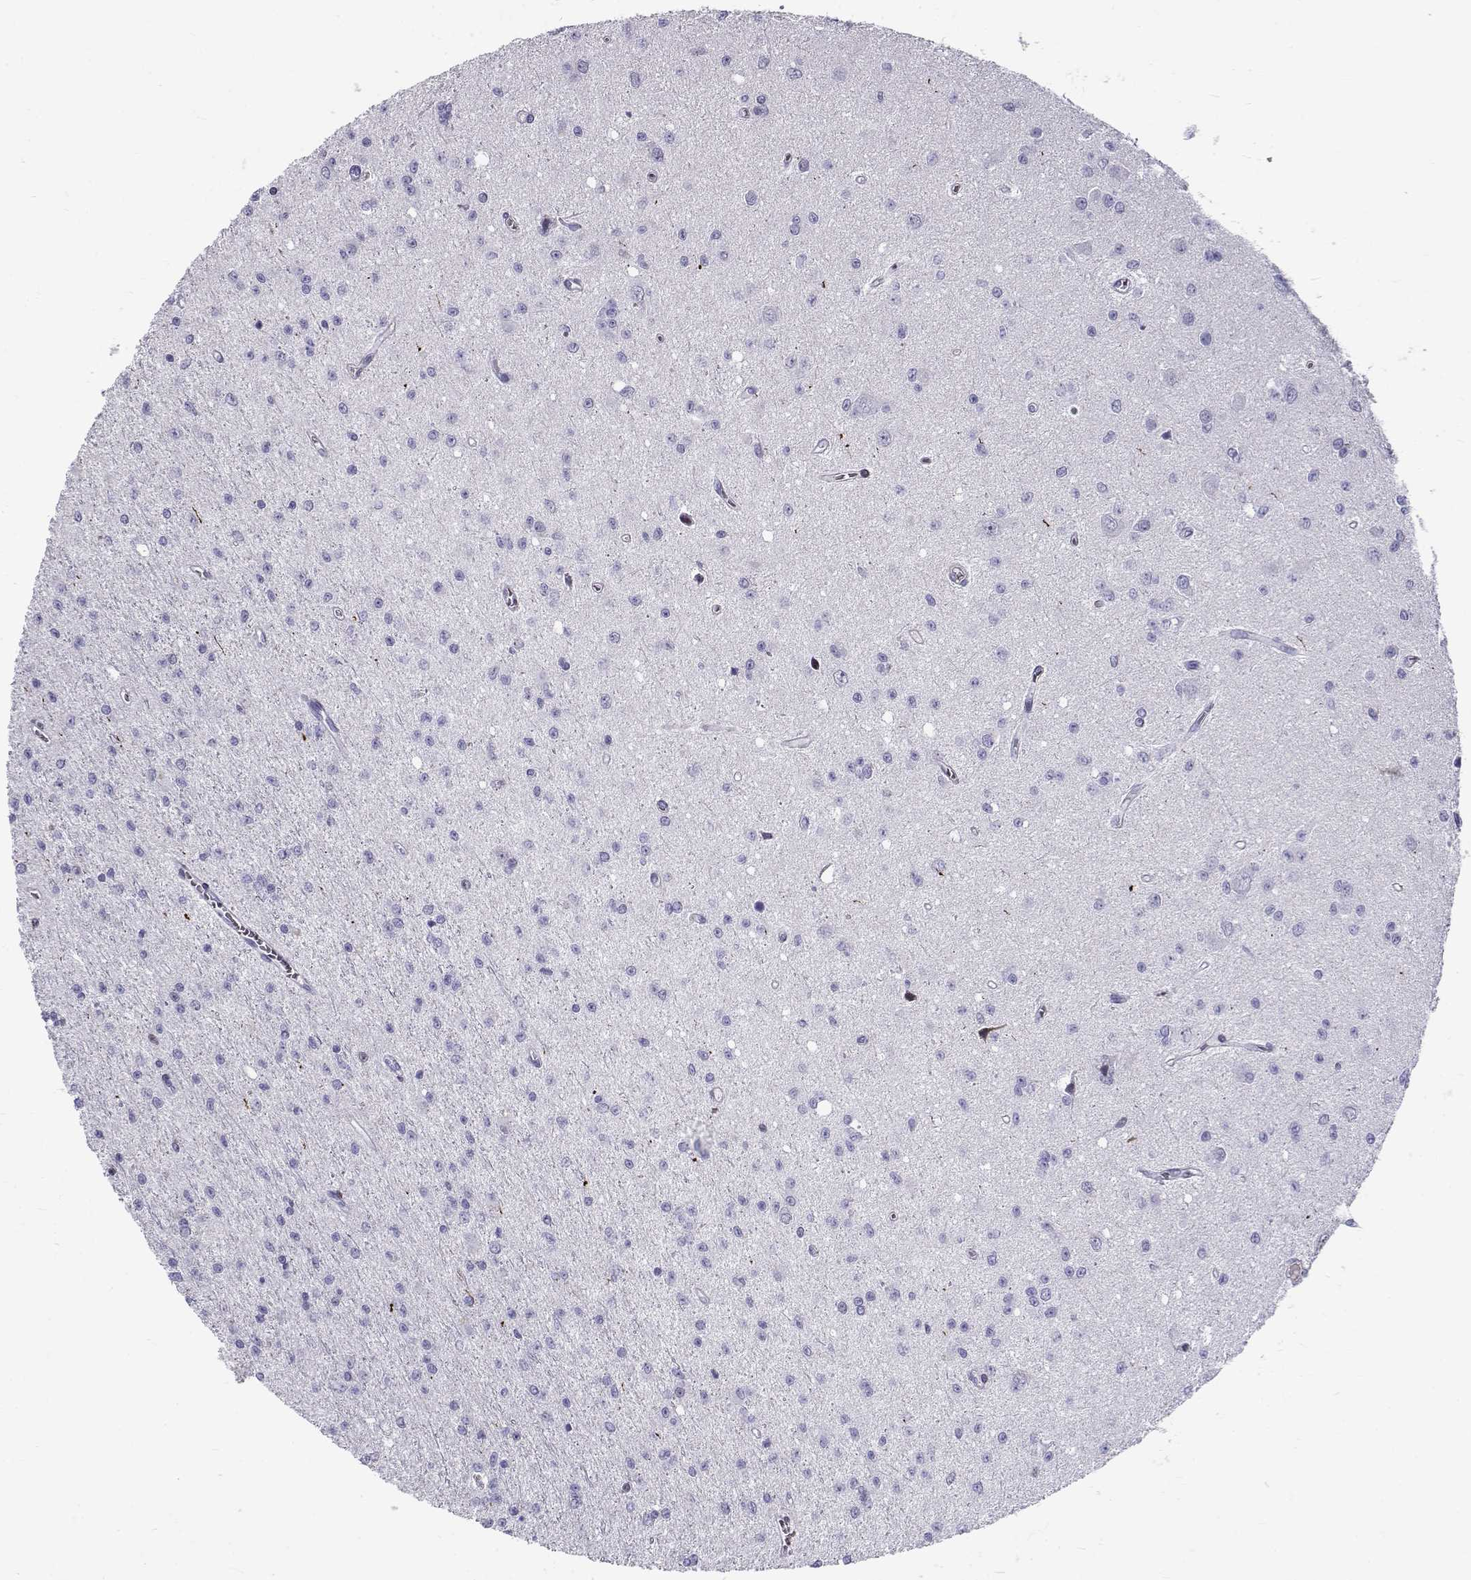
{"staining": {"intensity": "negative", "quantity": "none", "location": "none"}, "tissue": "glioma", "cell_type": "Tumor cells", "image_type": "cancer", "snomed": [{"axis": "morphology", "description": "Glioma, malignant, Low grade"}, {"axis": "topography", "description": "Brain"}], "caption": "Tumor cells show no significant protein expression in malignant glioma (low-grade).", "gene": "IGSF1", "patient": {"sex": "female", "age": 45}}